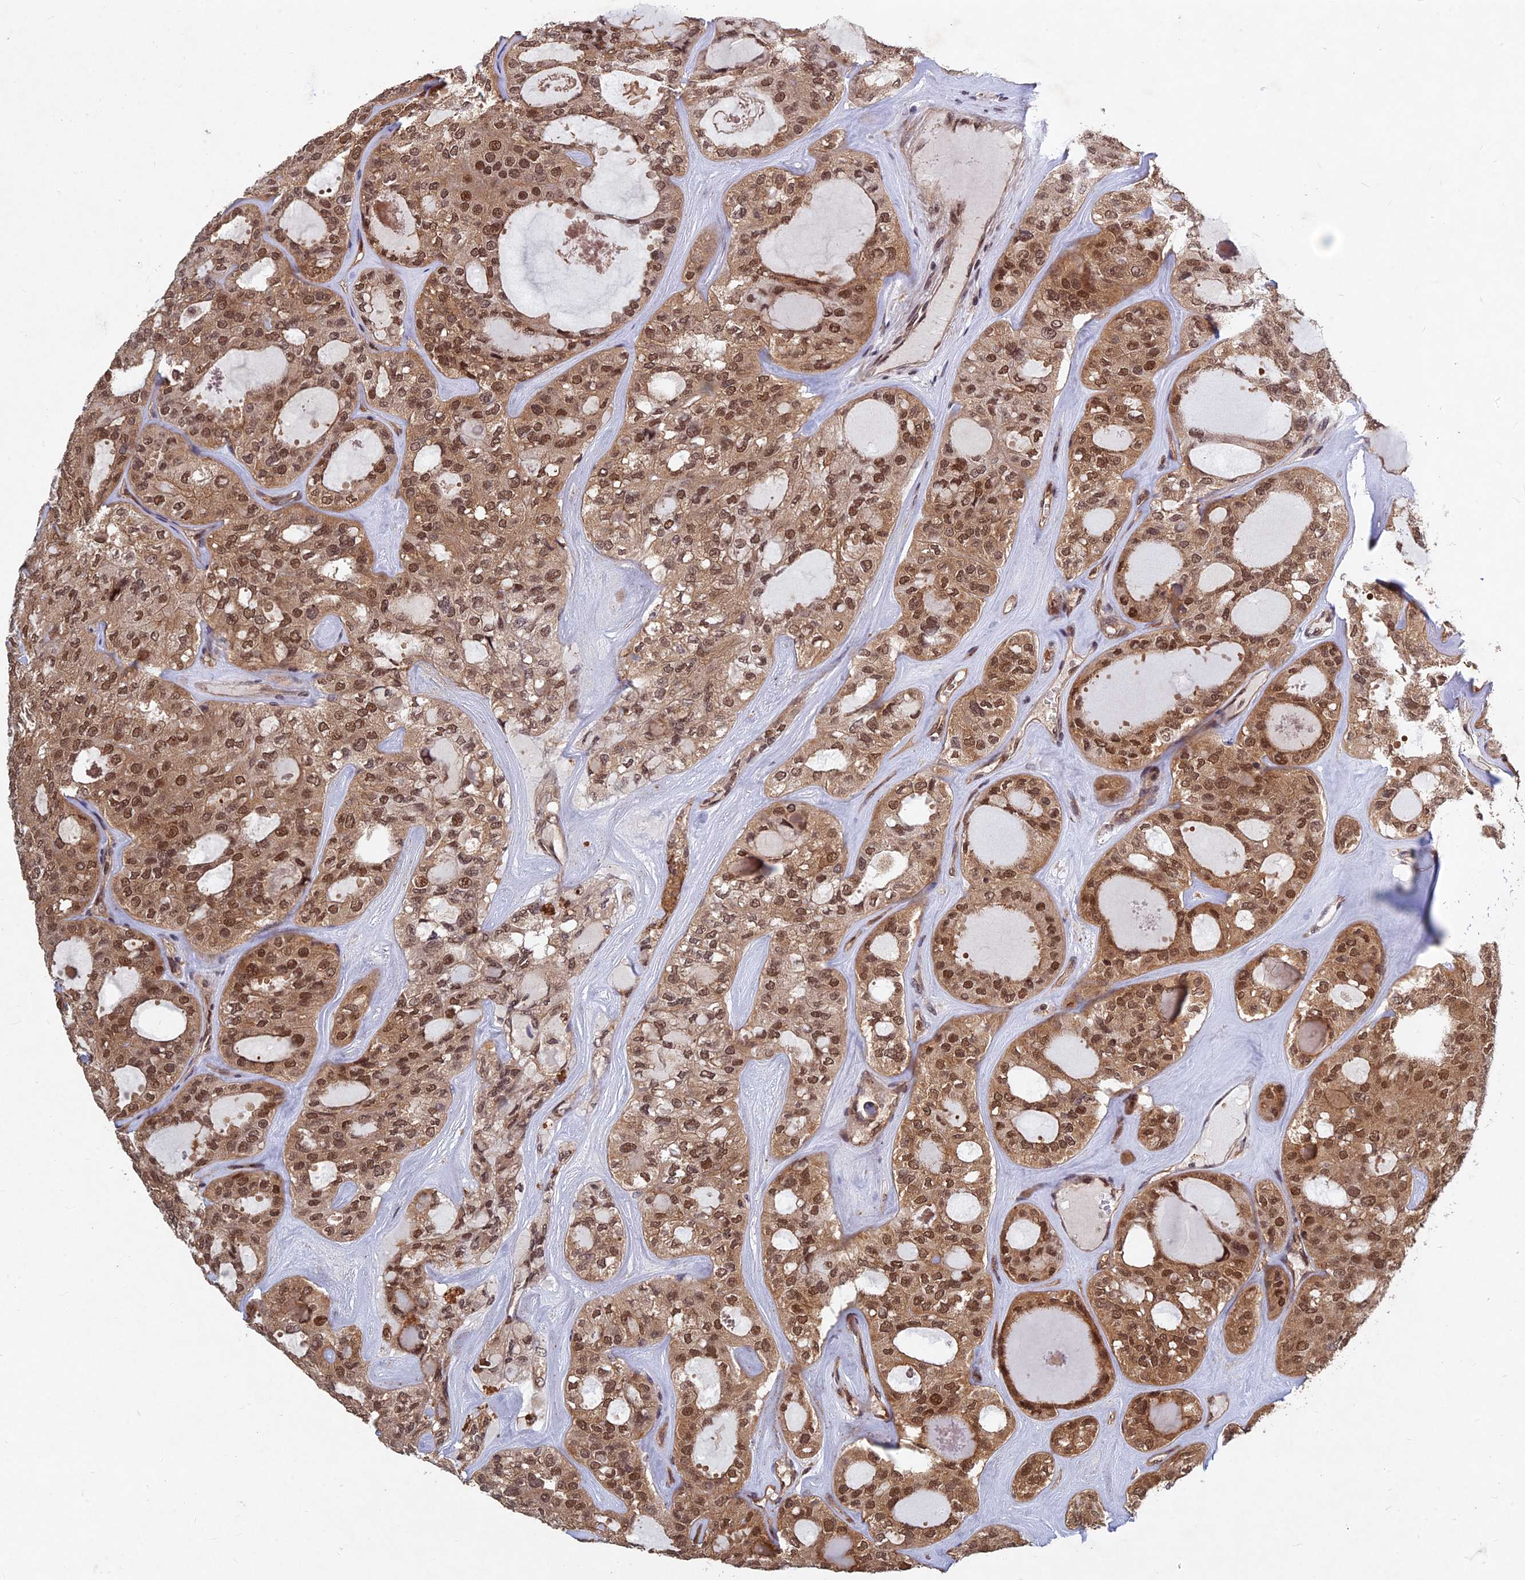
{"staining": {"intensity": "moderate", "quantity": ">75%", "location": "cytoplasmic/membranous,nuclear"}, "tissue": "thyroid cancer", "cell_type": "Tumor cells", "image_type": "cancer", "snomed": [{"axis": "morphology", "description": "Follicular adenoma carcinoma, NOS"}, {"axis": "topography", "description": "Thyroid gland"}], "caption": "Tumor cells show medium levels of moderate cytoplasmic/membranous and nuclear expression in approximately >75% of cells in human thyroid cancer (follicular adenoma carcinoma).", "gene": "FAM53C", "patient": {"sex": "male", "age": 75}}